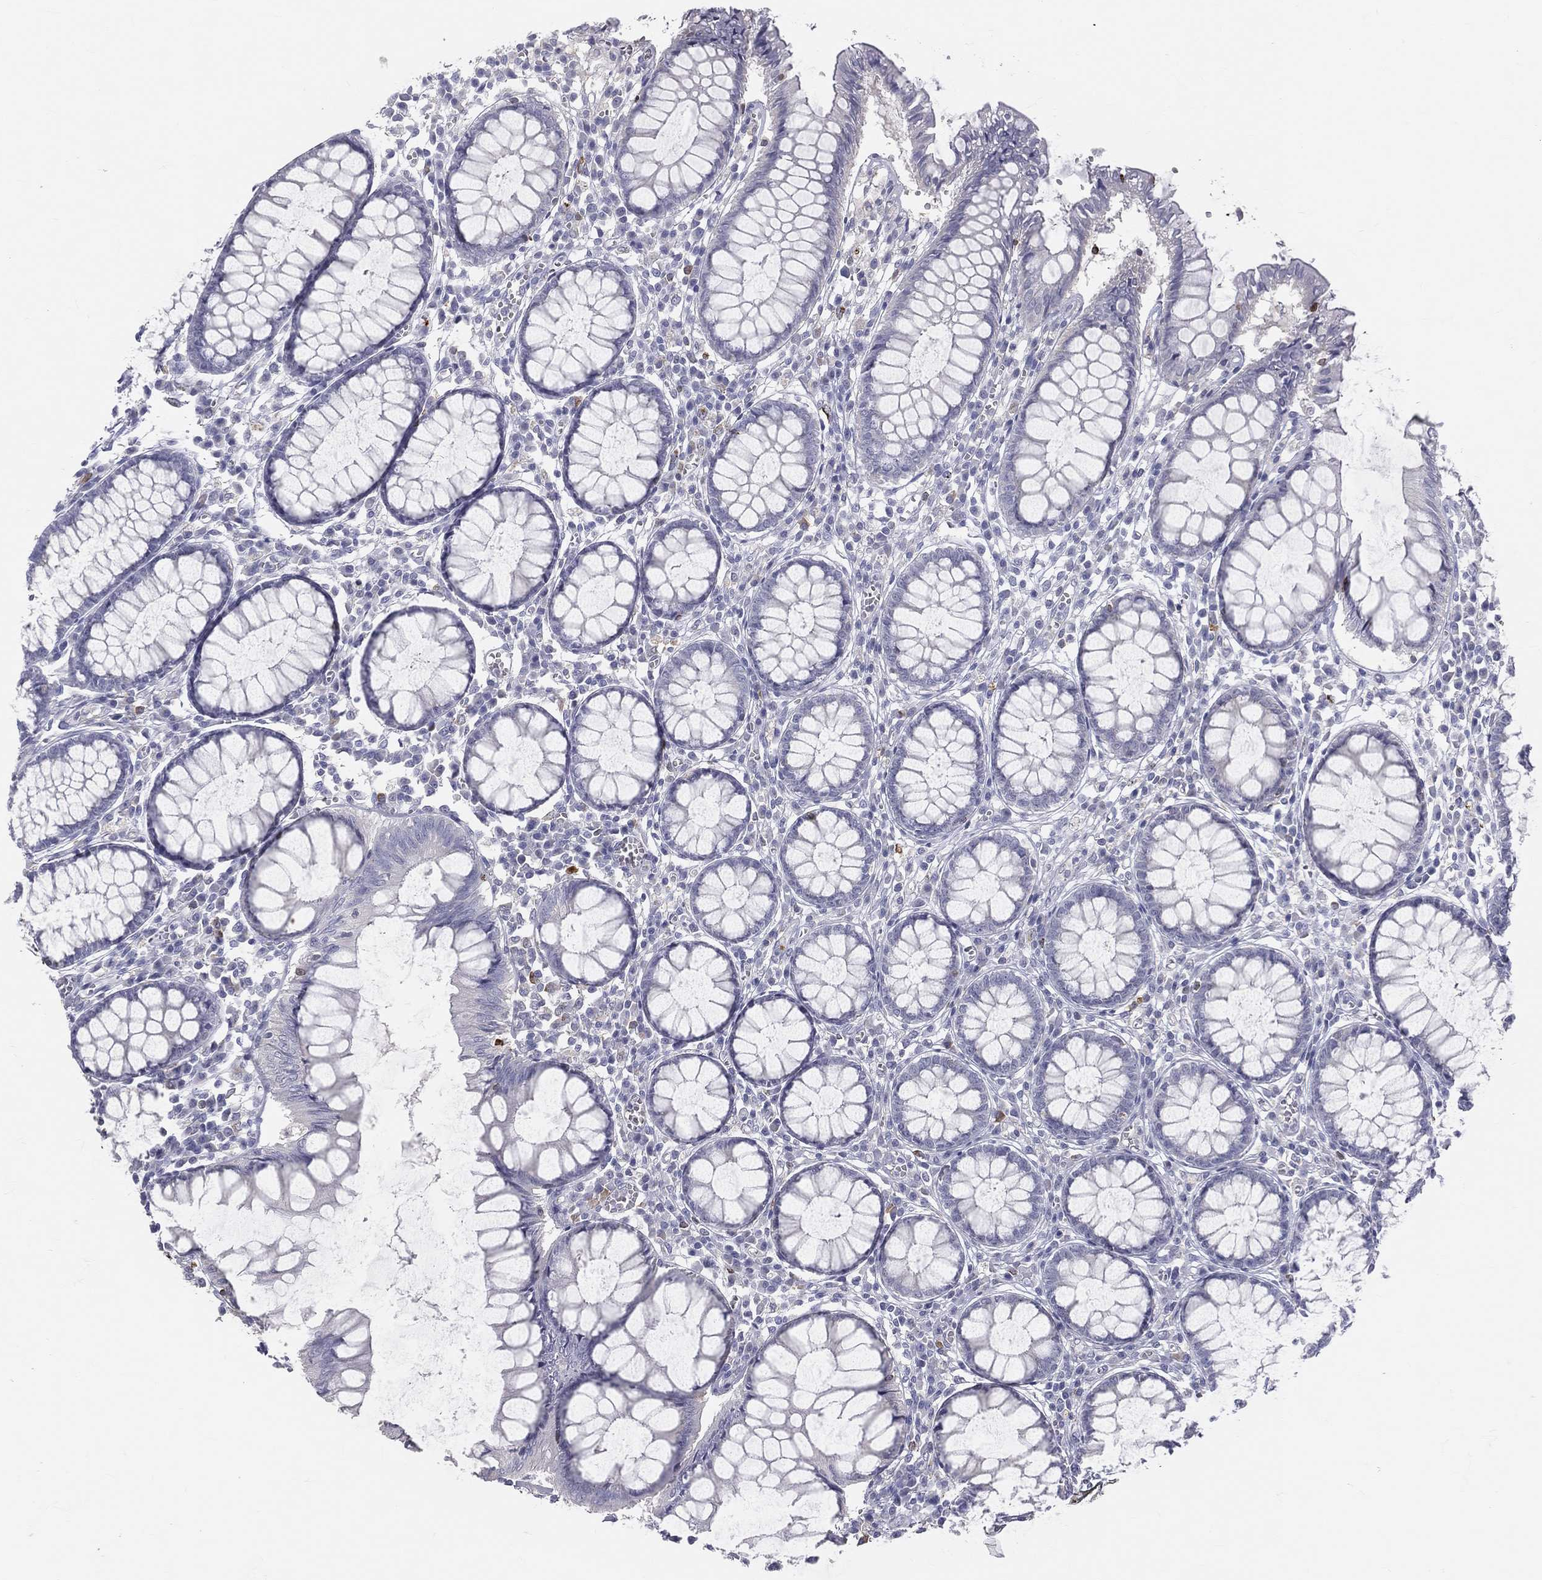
{"staining": {"intensity": "negative", "quantity": "none", "location": "none"}, "tissue": "colon", "cell_type": "Endothelial cells", "image_type": "normal", "snomed": [{"axis": "morphology", "description": "Normal tissue, NOS"}, {"axis": "topography", "description": "Colon"}], "caption": "DAB immunohistochemical staining of normal human colon reveals no significant positivity in endothelial cells. Brightfield microscopy of IHC stained with DAB (3,3'-diaminobenzidine) (brown) and hematoxylin (blue), captured at high magnification.", "gene": "CTSW", "patient": {"sex": "male", "age": 65}}